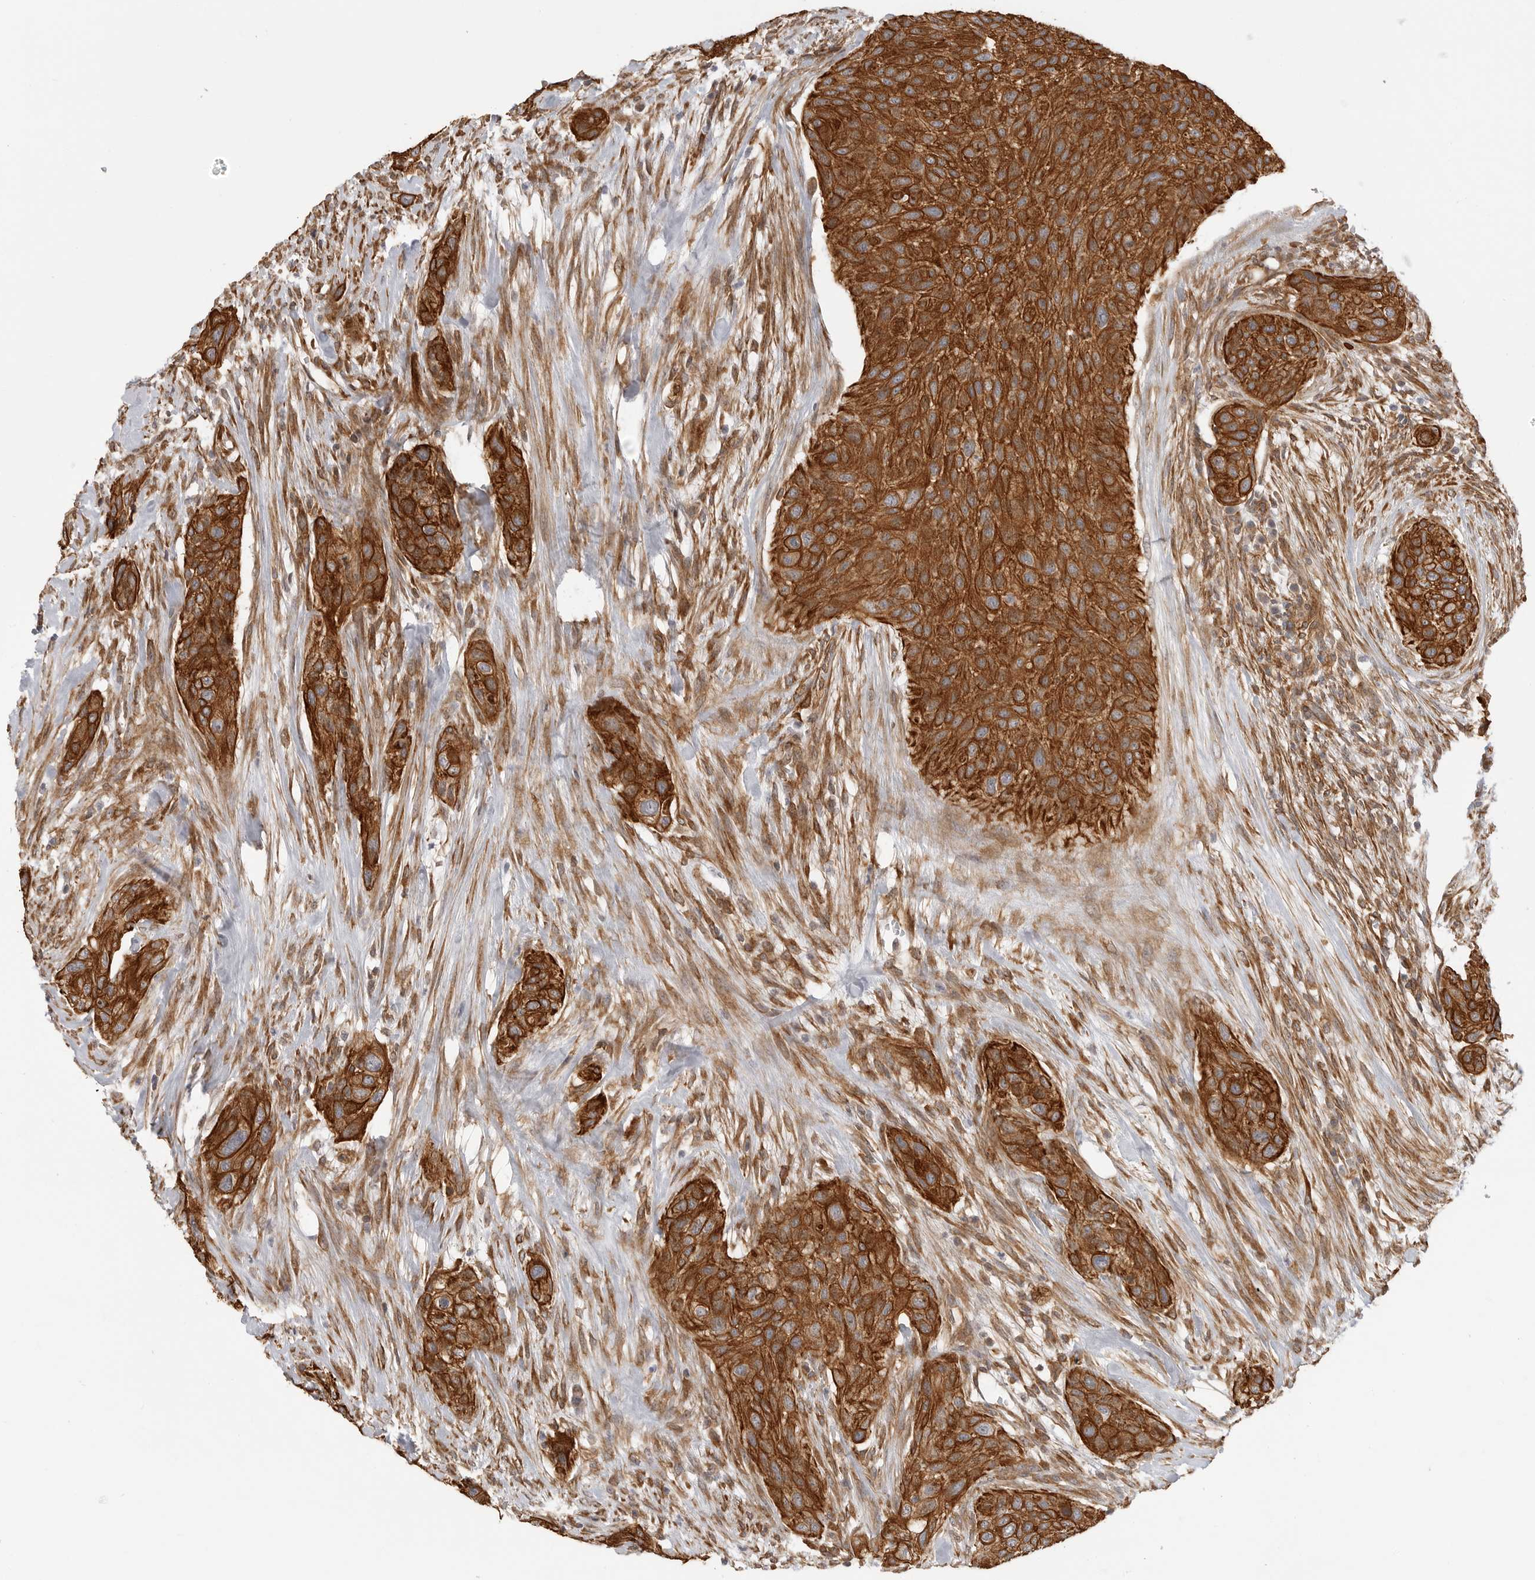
{"staining": {"intensity": "strong", "quantity": ">75%", "location": "cytoplasmic/membranous"}, "tissue": "urothelial cancer", "cell_type": "Tumor cells", "image_type": "cancer", "snomed": [{"axis": "morphology", "description": "Urothelial carcinoma, High grade"}, {"axis": "topography", "description": "Urinary bladder"}], "caption": "Strong cytoplasmic/membranous protein staining is appreciated in about >75% of tumor cells in urothelial cancer. (DAB (3,3'-diaminobenzidine) = brown stain, brightfield microscopy at high magnification).", "gene": "ATOH7", "patient": {"sex": "male", "age": 35}}